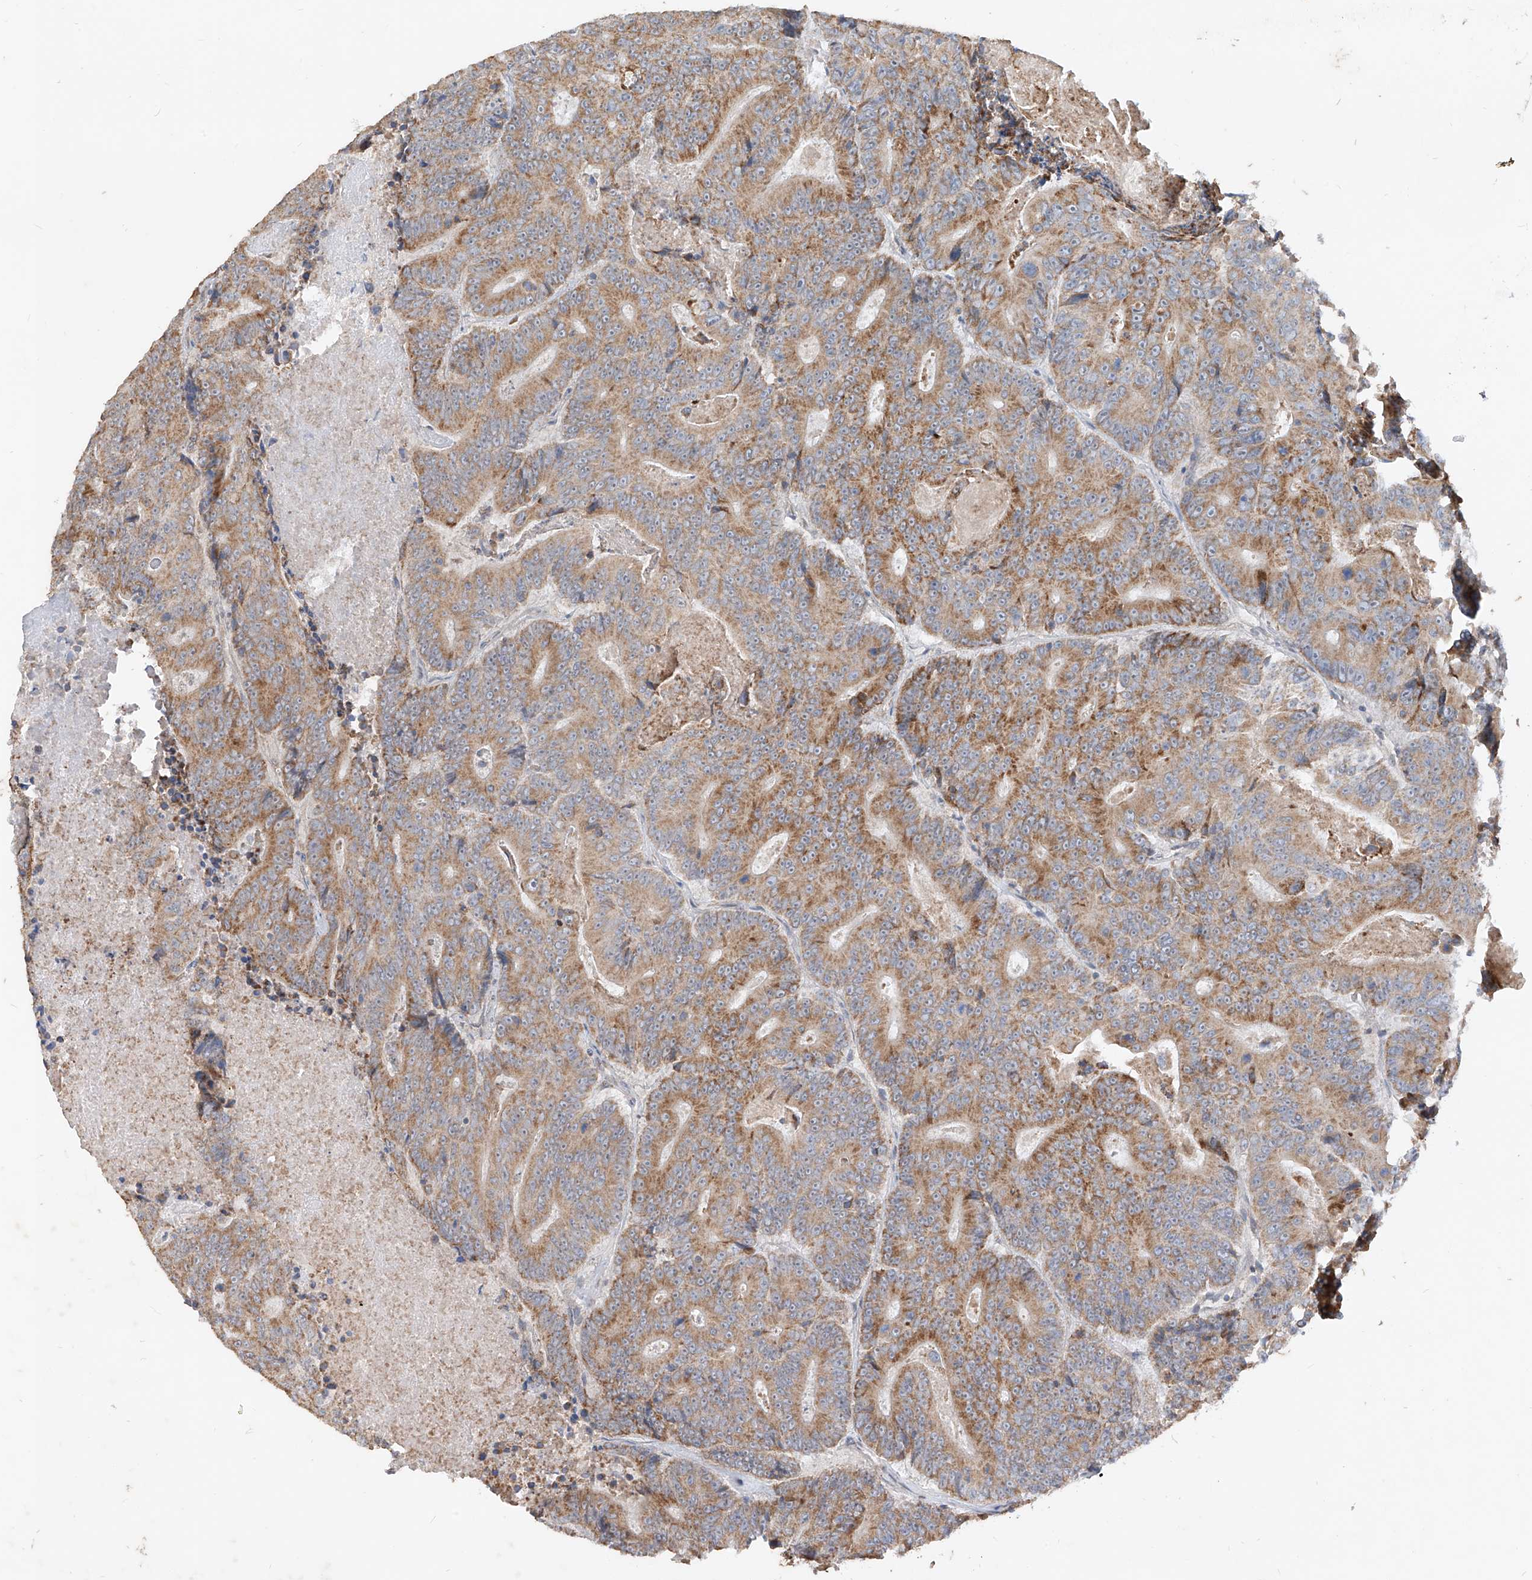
{"staining": {"intensity": "moderate", "quantity": ">75%", "location": "cytoplasmic/membranous"}, "tissue": "colorectal cancer", "cell_type": "Tumor cells", "image_type": "cancer", "snomed": [{"axis": "morphology", "description": "Adenocarcinoma, NOS"}, {"axis": "topography", "description": "Colon"}], "caption": "Immunohistochemical staining of colorectal cancer (adenocarcinoma) shows medium levels of moderate cytoplasmic/membranous protein expression in approximately >75% of tumor cells. (DAB (3,3'-diaminobenzidine) = brown stain, brightfield microscopy at high magnification).", "gene": "MTUS2", "patient": {"sex": "male", "age": 83}}